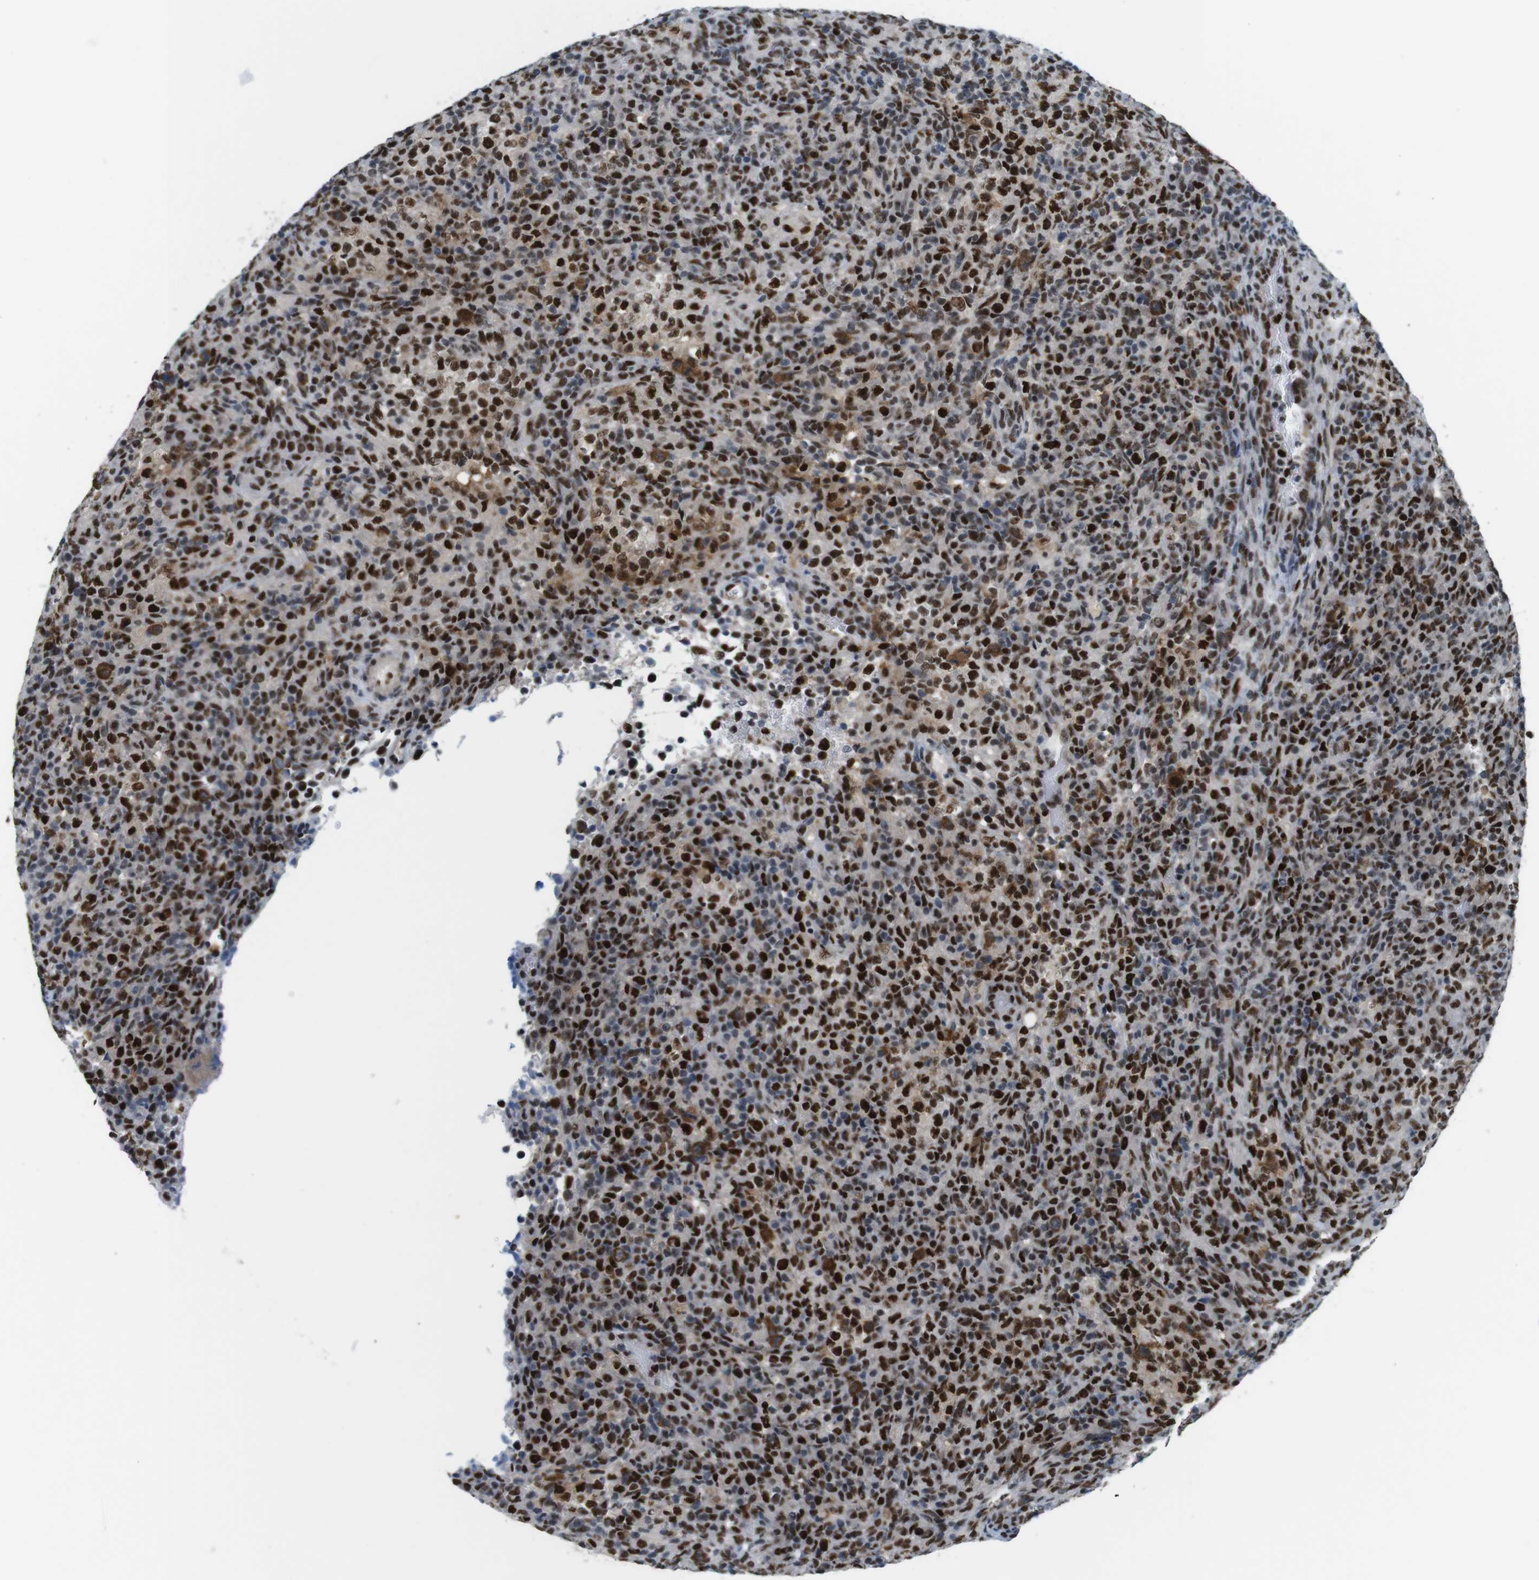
{"staining": {"intensity": "strong", "quantity": "25%-75%", "location": "nuclear"}, "tissue": "lymphoma", "cell_type": "Tumor cells", "image_type": "cancer", "snomed": [{"axis": "morphology", "description": "Malignant lymphoma, non-Hodgkin's type, High grade"}, {"axis": "topography", "description": "Lymph node"}], "caption": "Immunohistochemical staining of lymphoma displays strong nuclear protein positivity in approximately 25%-75% of tumor cells.", "gene": "PSME3", "patient": {"sex": "female", "age": 76}}